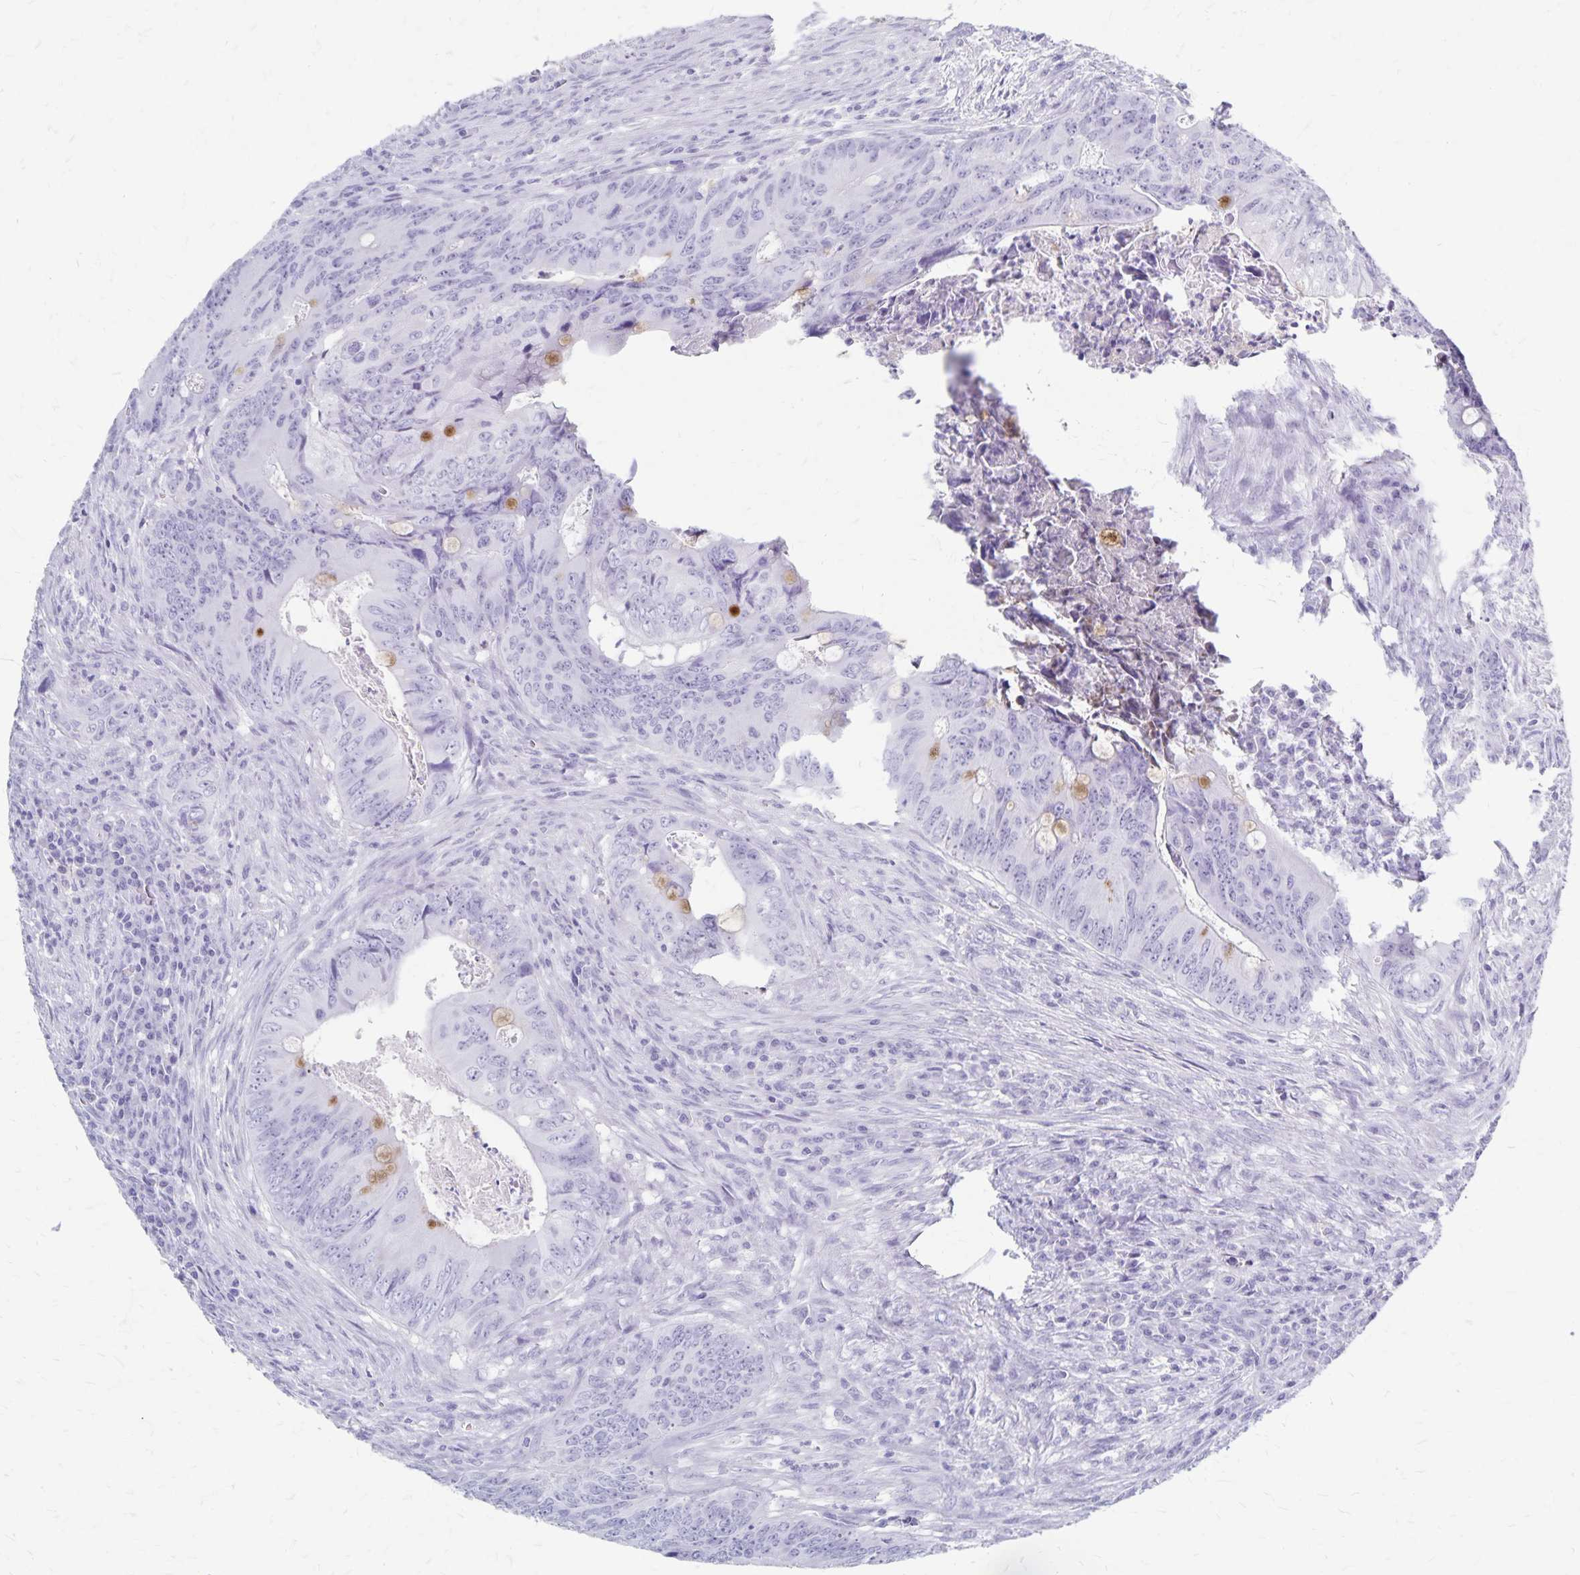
{"staining": {"intensity": "negative", "quantity": "none", "location": "none"}, "tissue": "colorectal cancer", "cell_type": "Tumor cells", "image_type": "cancer", "snomed": [{"axis": "morphology", "description": "Adenocarcinoma, NOS"}, {"axis": "topography", "description": "Colon"}], "caption": "Tumor cells show no significant protein positivity in colorectal cancer.", "gene": "GPBAR1", "patient": {"sex": "female", "age": 74}}